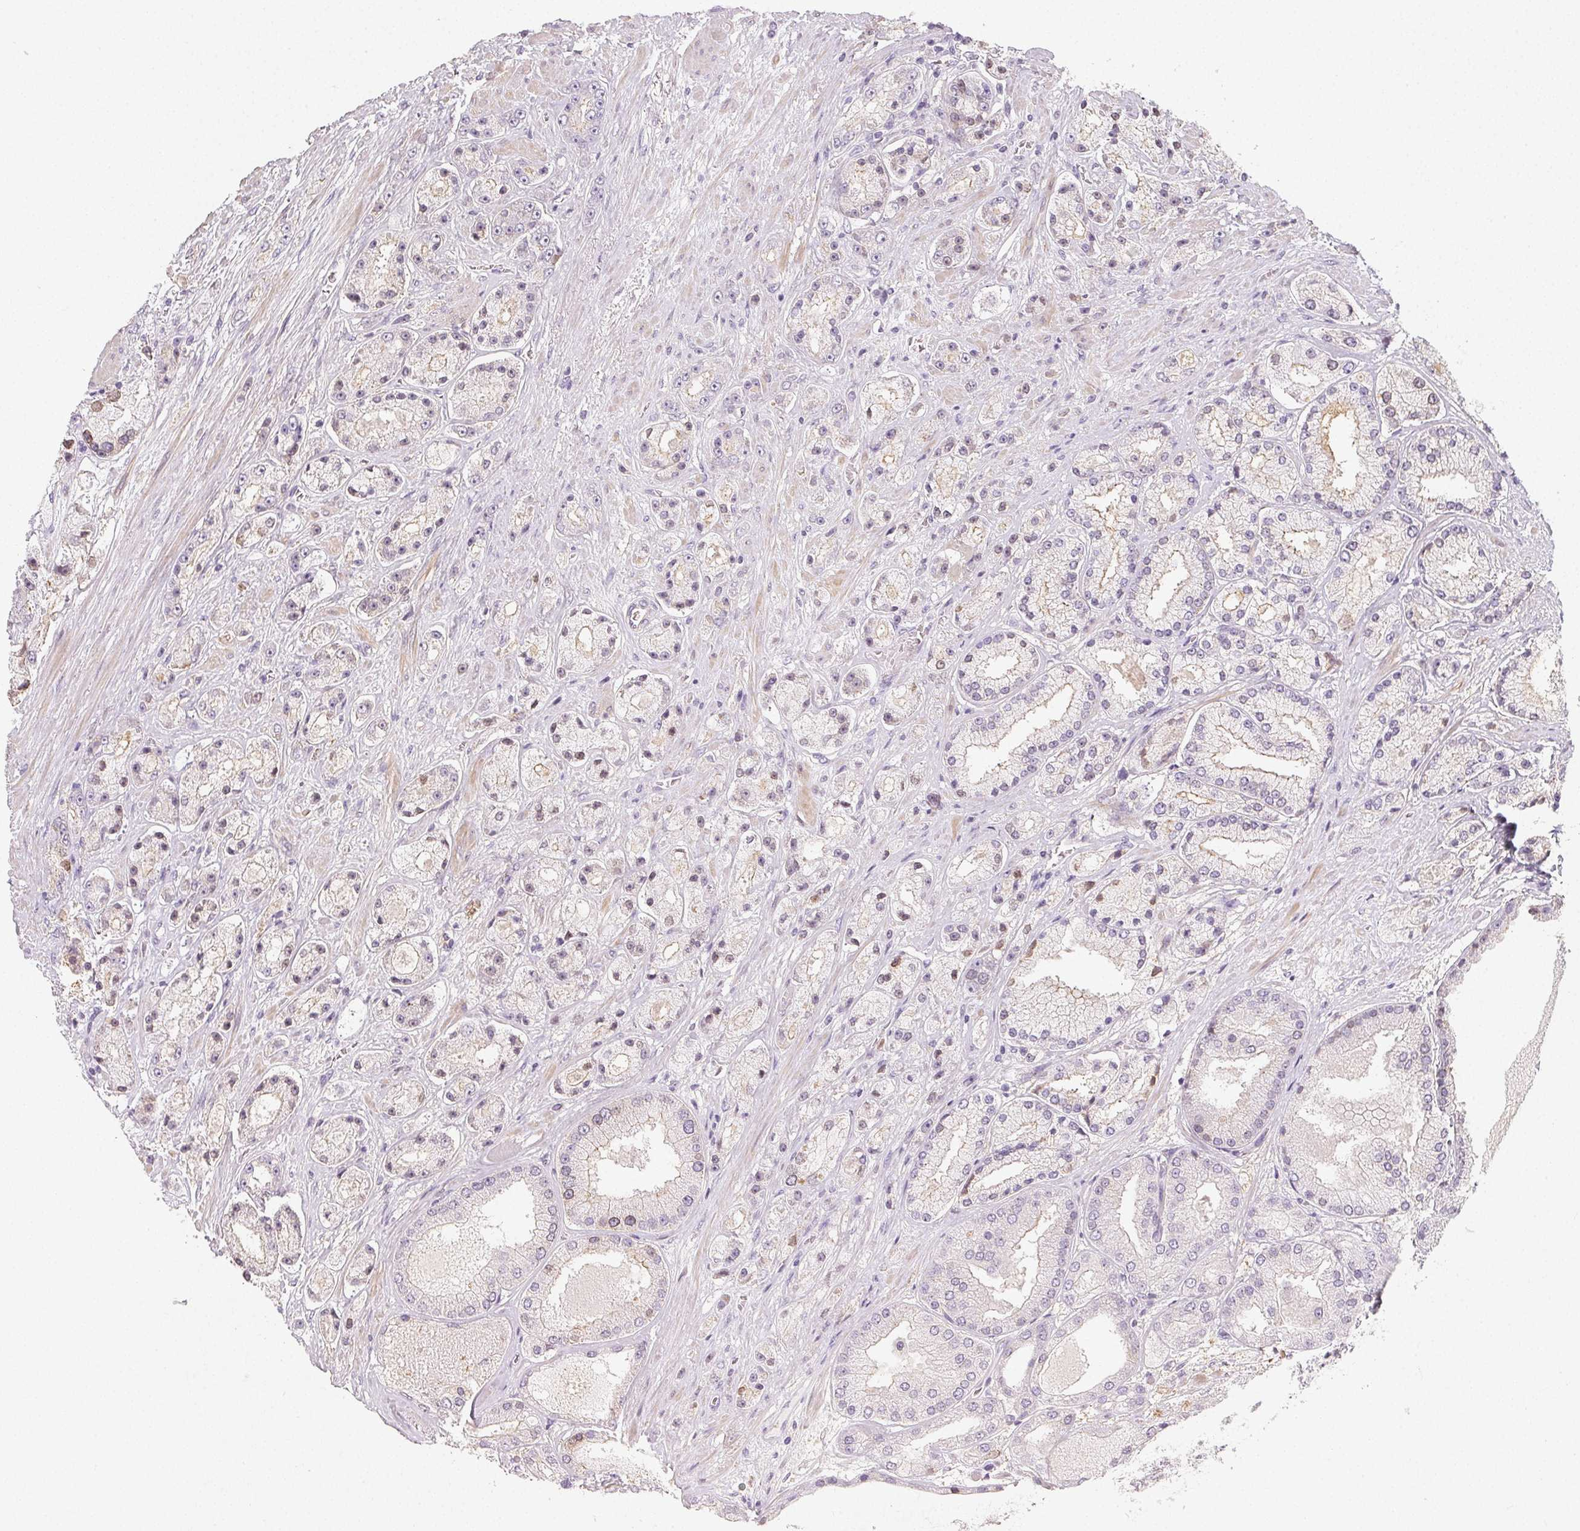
{"staining": {"intensity": "weak", "quantity": "<25%", "location": "cytoplasmic/membranous"}, "tissue": "prostate cancer", "cell_type": "Tumor cells", "image_type": "cancer", "snomed": [{"axis": "morphology", "description": "Adenocarcinoma, High grade"}, {"axis": "topography", "description": "Prostate"}], "caption": "There is no significant expression in tumor cells of prostate cancer (high-grade adenocarcinoma). The staining was performed using DAB to visualize the protein expression in brown, while the nuclei were stained in blue with hematoxylin (Magnification: 20x).", "gene": "LRRC23", "patient": {"sex": "male", "age": 67}}